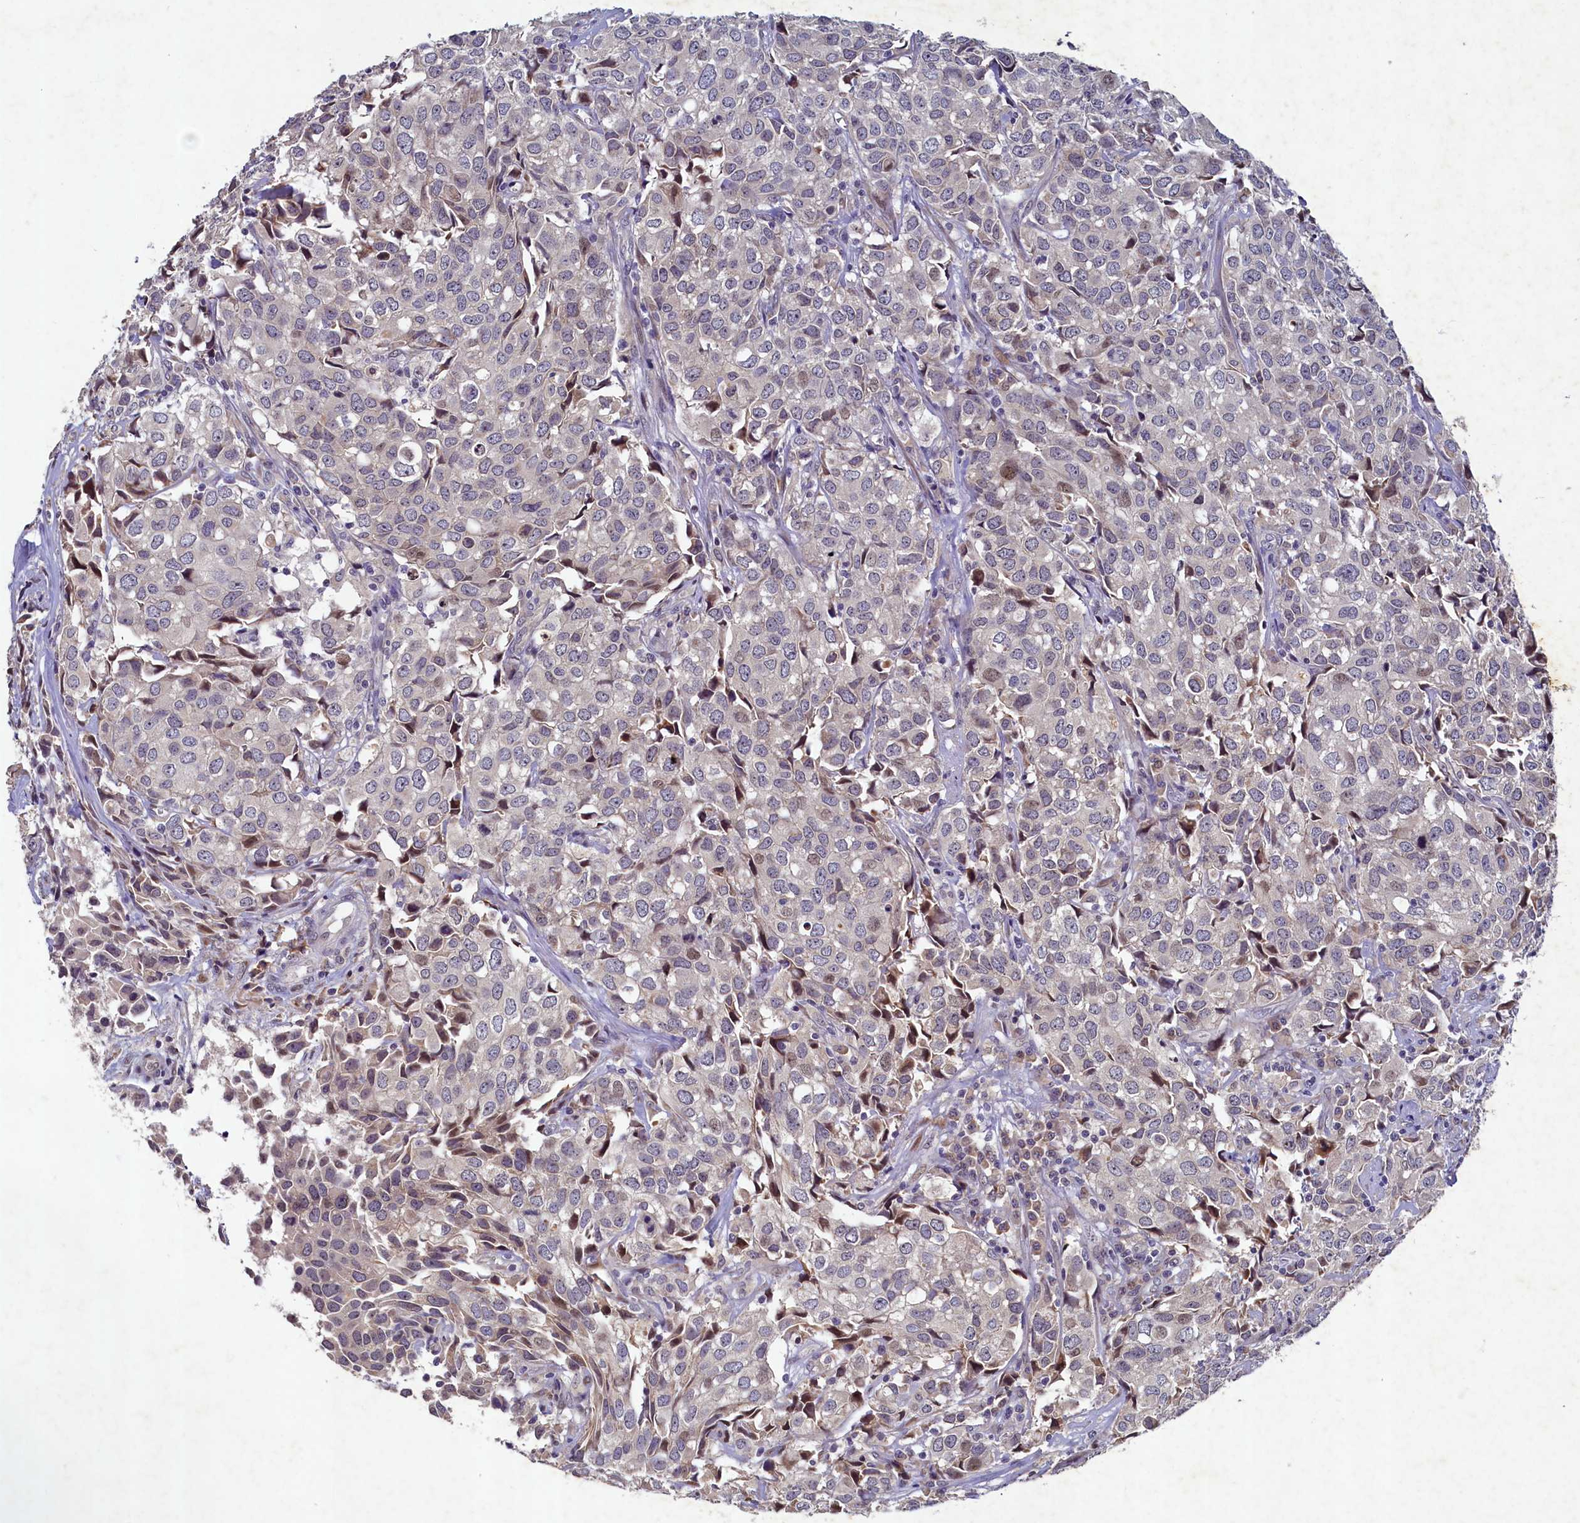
{"staining": {"intensity": "negative", "quantity": "none", "location": "none"}, "tissue": "urothelial cancer", "cell_type": "Tumor cells", "image_type": "cancer", "snomed": [{"axis": "morphology", "description": "Urothelial carcinoma, High grade"}, {"axis": "topography", "description": "Urinary bladder"}], "caption": "An immunohistochemistry (IHC) micrograph of high-grade urothelial carcinoma is shown. There is no staining in tumor cells of high-grade urothelial carcinoma. (Stains: DAB immunohistochemistry with hematoxylin counter stain, Microscopy: brightfield microscopy at high magnification).", "gene": "LATS2", "patient": {"sex": "female", "age": 75}}